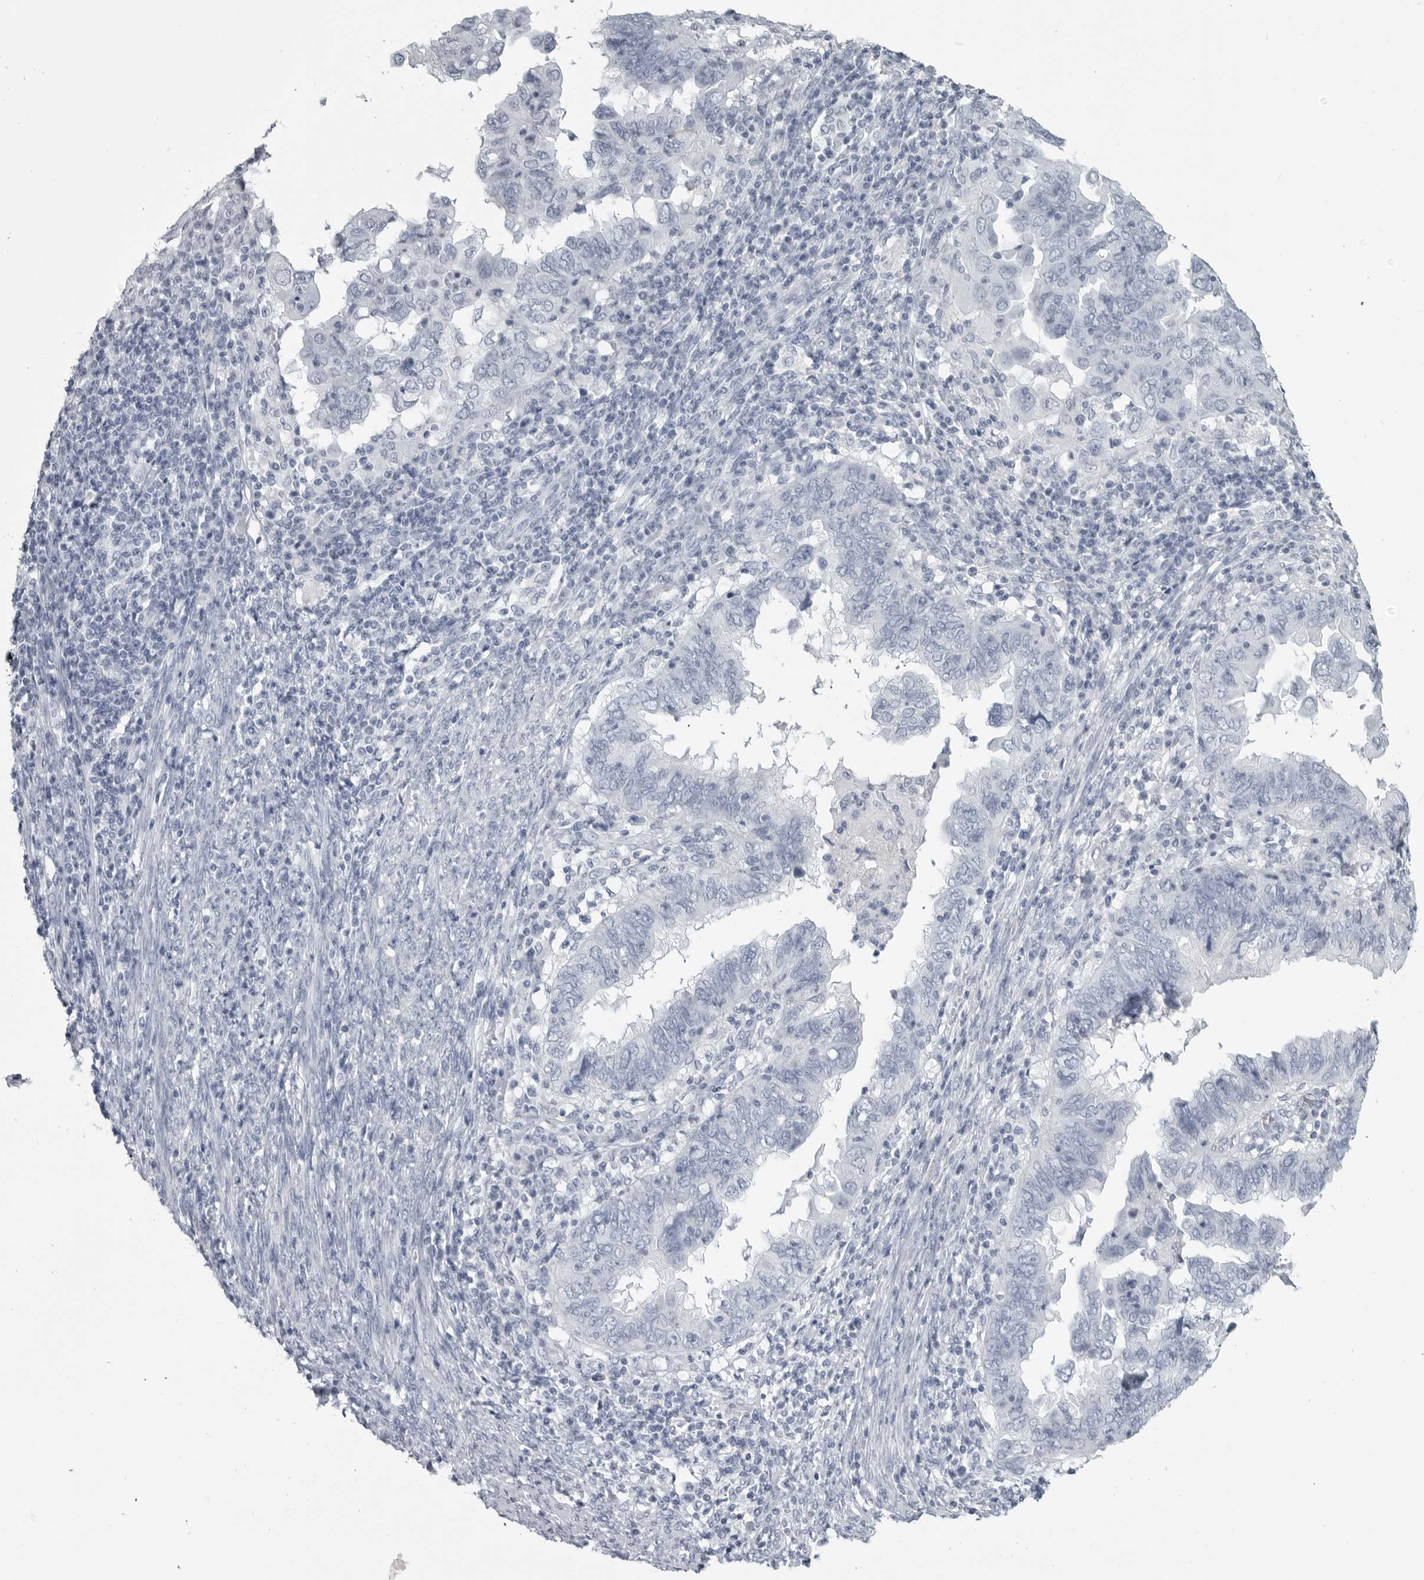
{"staining": {"intensity": "negative", "quantity": "none", "location": "none"}, "tissue": "endometrial cancer", "cell_type": "Tumor cells", "image_type": "cancer", "snomed": [{"axis": "morphology", "description": "Adenocarcinoma, NOS"}, {"axis": "topography", "description": "Uterus"}], "caption": "High magnification brightfield microscopy of adenocarcinoma (endometrial) stained with DAB (brown) and counterstained with hematoxylin (blue): tumor cells show no significant positivity. (DAB immunohistochemistry with hematoxylin counter stain).", "gene": "LY6D", "patient": {"sex": "female", "age": 77}}